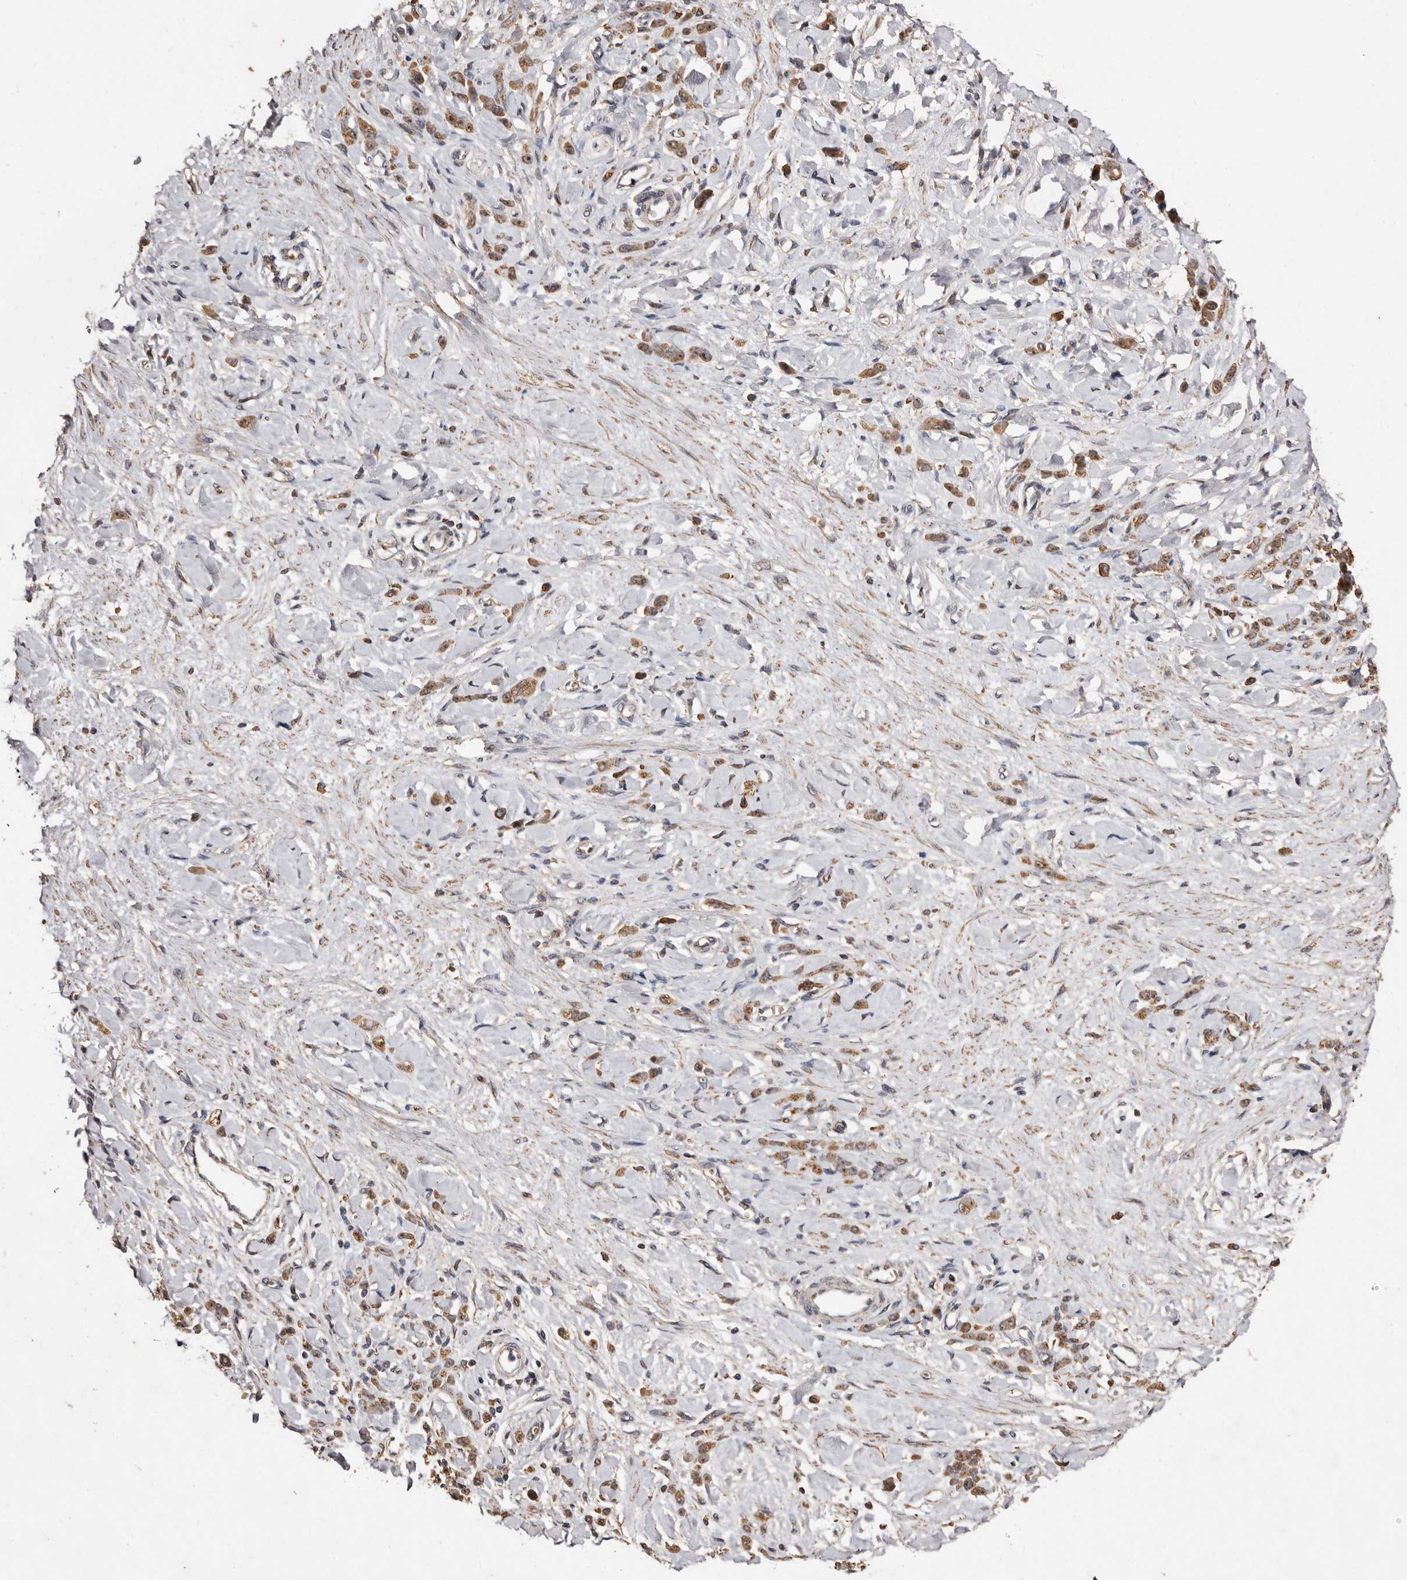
{"staining": {"intensity": "moderate", "quantity": ">75%", "location": "cytoplasmic/membranous,nuclear"}, "tissue": "stomach cancer", "cell_type": "Tumor cells", "image_type": "cancer", "snomed": [{"axis": "morphology", "description": "Normal tissue, NOS"}, {"axis": "morphology", "description": "Adenocarcinoma, NOS"}, {"axis": "topography", "description": "Stomach"}], "caption": "DAB (3,3'-diaminobenzidine) immunohistochemical staining of stomach cancer (adenocarcinoma) exhibits moderate cytoplasmic/membranous and nuclear protein positivity in about >75% of tumor cells.", "gene": "GRAMD2A", "patient": {"sex": "male", "age": 82}}